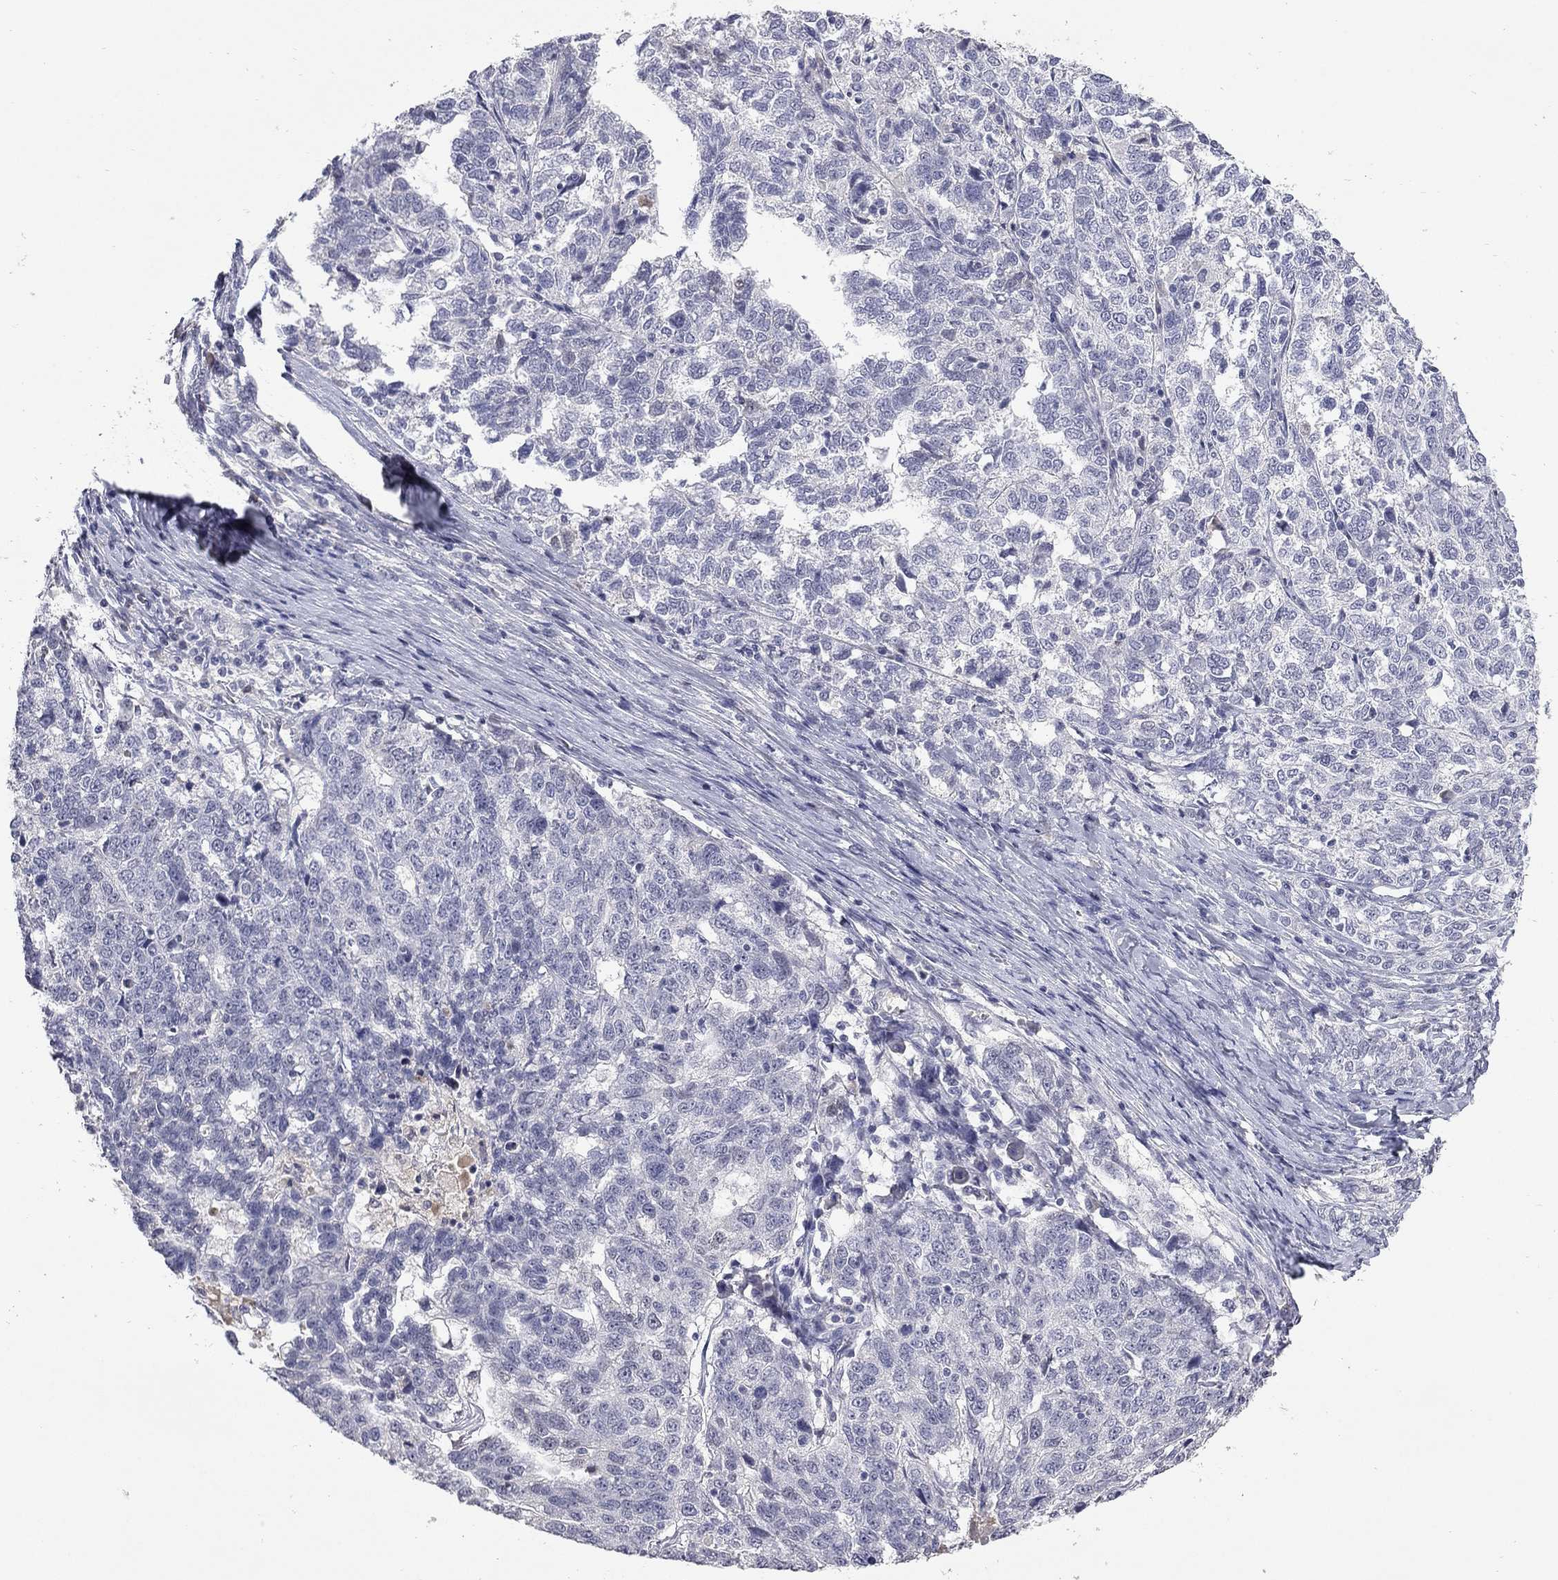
{"staining": {"intensity": "negative", "quantity": "none", "location": "none"}, "tissue": "ovarian cancer", "cell_type": "Tumor cells", "image_type": "cancer", "snomed": [{"axis": "morphology", "description": "Cystadenocarcinoma, serous, NOS"}, {"axis": "topography", "description": "Ovary"}], "caption": "This is an immunohistochemistry image of human ovarian serous cystadenocarcinoma. There is no expression in tumor cells.", "gene": "SLC51A", "patient": {"sex": "female", "age": 71}}